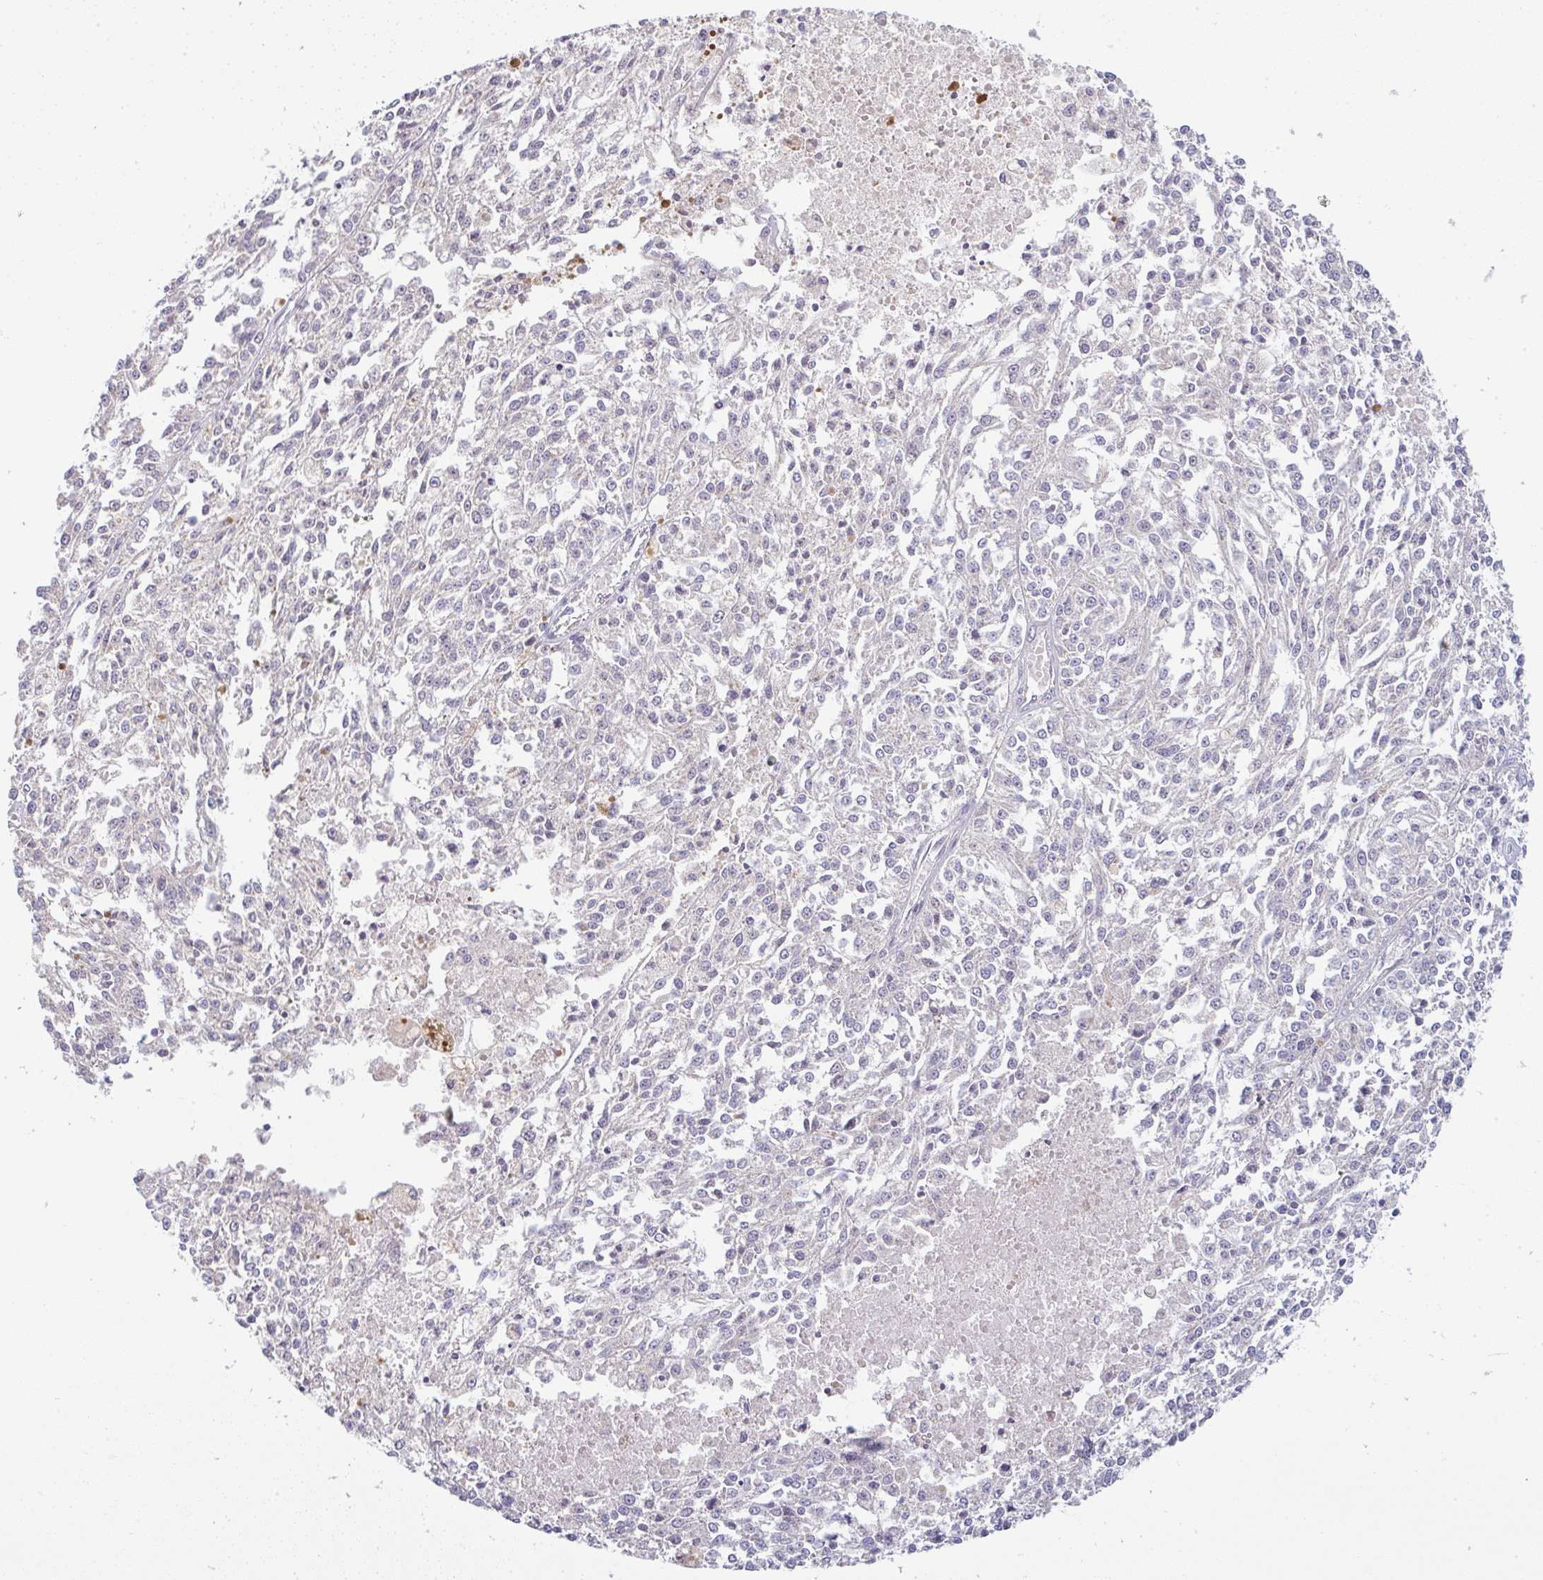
{"staining": {"intensity": "negative", "quantity": "none", "location": "none"}, "tissue": "melanoma", "cell_type": "Tumor cells", "image_type": "cancer", "snomed": [{"axis": "morphology", "description": "Malignant melanoma, NOS"}, {"axis": "topography", "description": "Skin"}], "caption": "IHC of malignant melanoma exhibits no staining in tumor cells.", "gene": "MOB1A", "patient": {"sex": "female", "age": 64}}